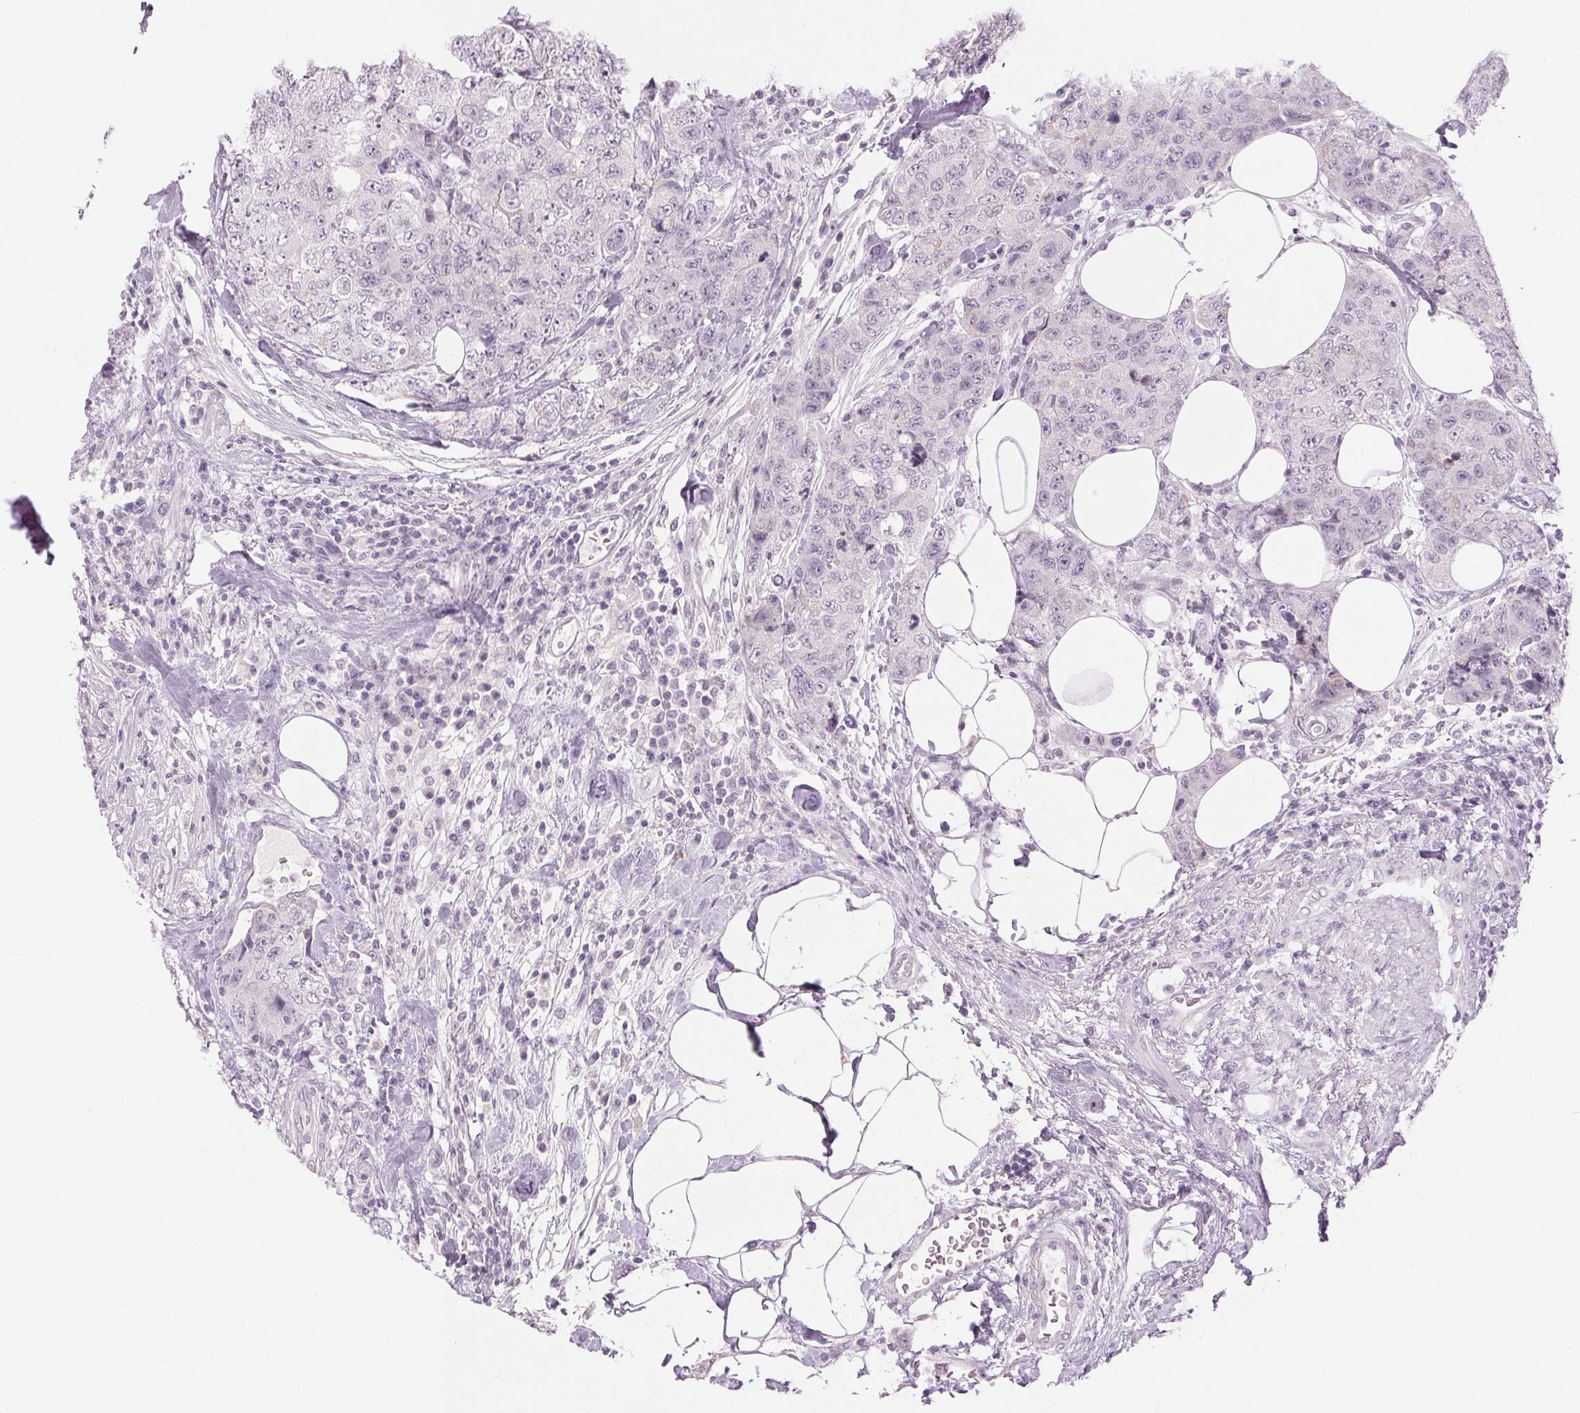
{"staining": {"intensity": "negative", "quantity": "none", "location": "none"}, "tissue": "urothelial cancer", "cell_type": "Tumor cells", "image_type": "cancer", "snomed": [{"axis": "morphology", "description": "Urothelial carcinoma, High grade"}, {"axis": "topography", "description": "Urinary bladder"}], "caption": "Immunohistochemistry (IHC) photomicrograph of urothelial cancer stained for a protein (brown), which shows no staining in tumor cells. (Stains: DAB IHC with hematoxylin counter stain, Microscopy: brightfield microscopy at high magnification).", "gene": "EHHADH", "patient": {"sex": "female", "age": 78}}